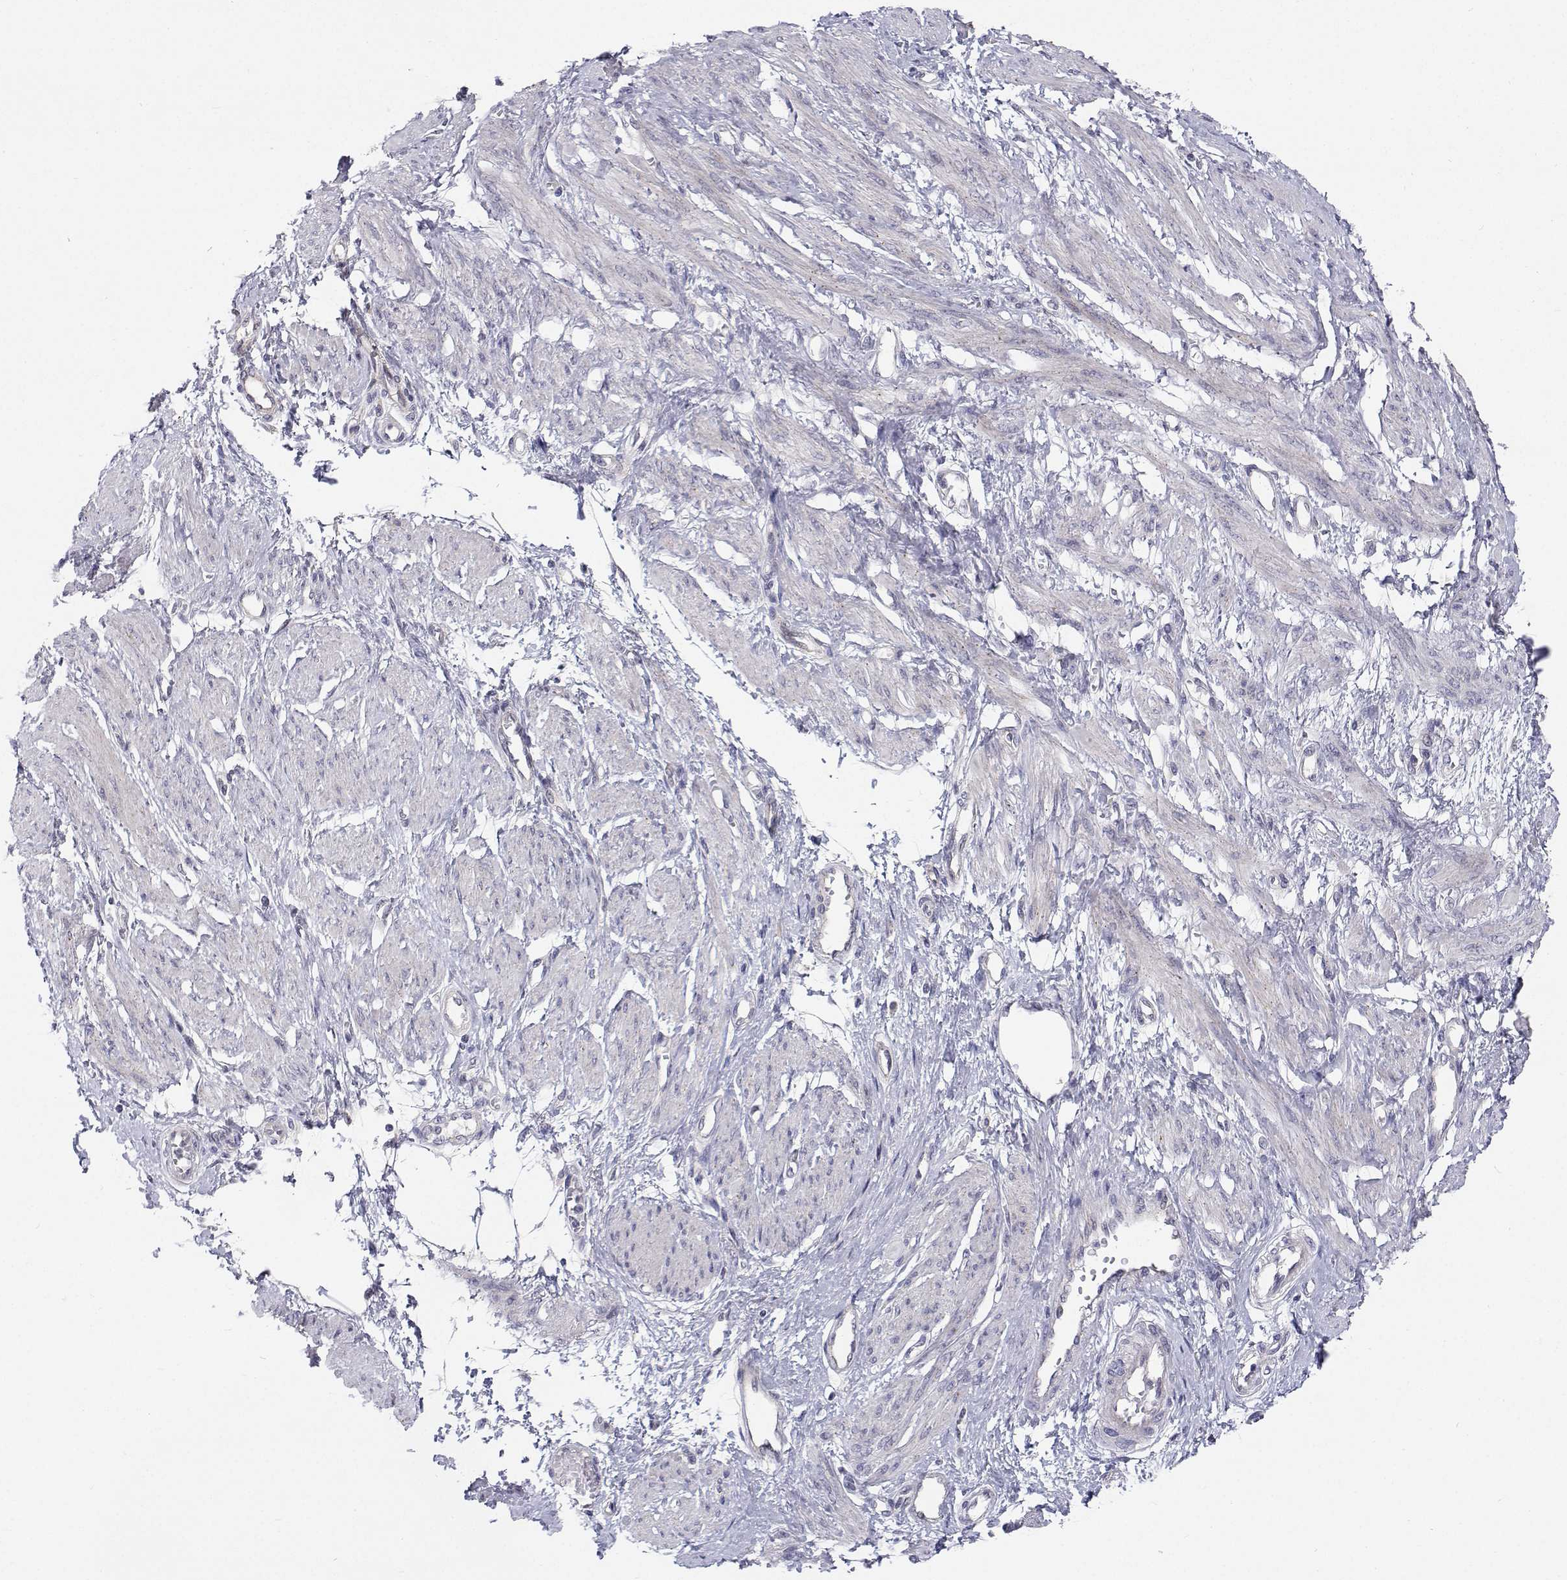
{"staining": {"intensity": "negative", "quantity": "none", "location": "none"}, "tissue": "smooth muscle", "cell_type": "Smooth muscle cells", "image_type": "normal", "snomed": [{"axis": "morphology", "description": "Normal tissue, NOS"}, {"axis": "topography", "description": "Smooth muscle"}, {"axis": "topography", "description": "Uterus"}], "caption": "Immunohistochemistry image of unremarkable smooth muscle: human smooth muscle stained with DAB exhibits no significant protein positivity in smooth muscle cells. Brightfield microscopy of IHC stained with DAB (3,3'-diaminobenzidine) (brown) and hematoxylin (blue), captured at high magnification.", "gene": "MYPN", "patient": {"sex": "female", "age": 39}}